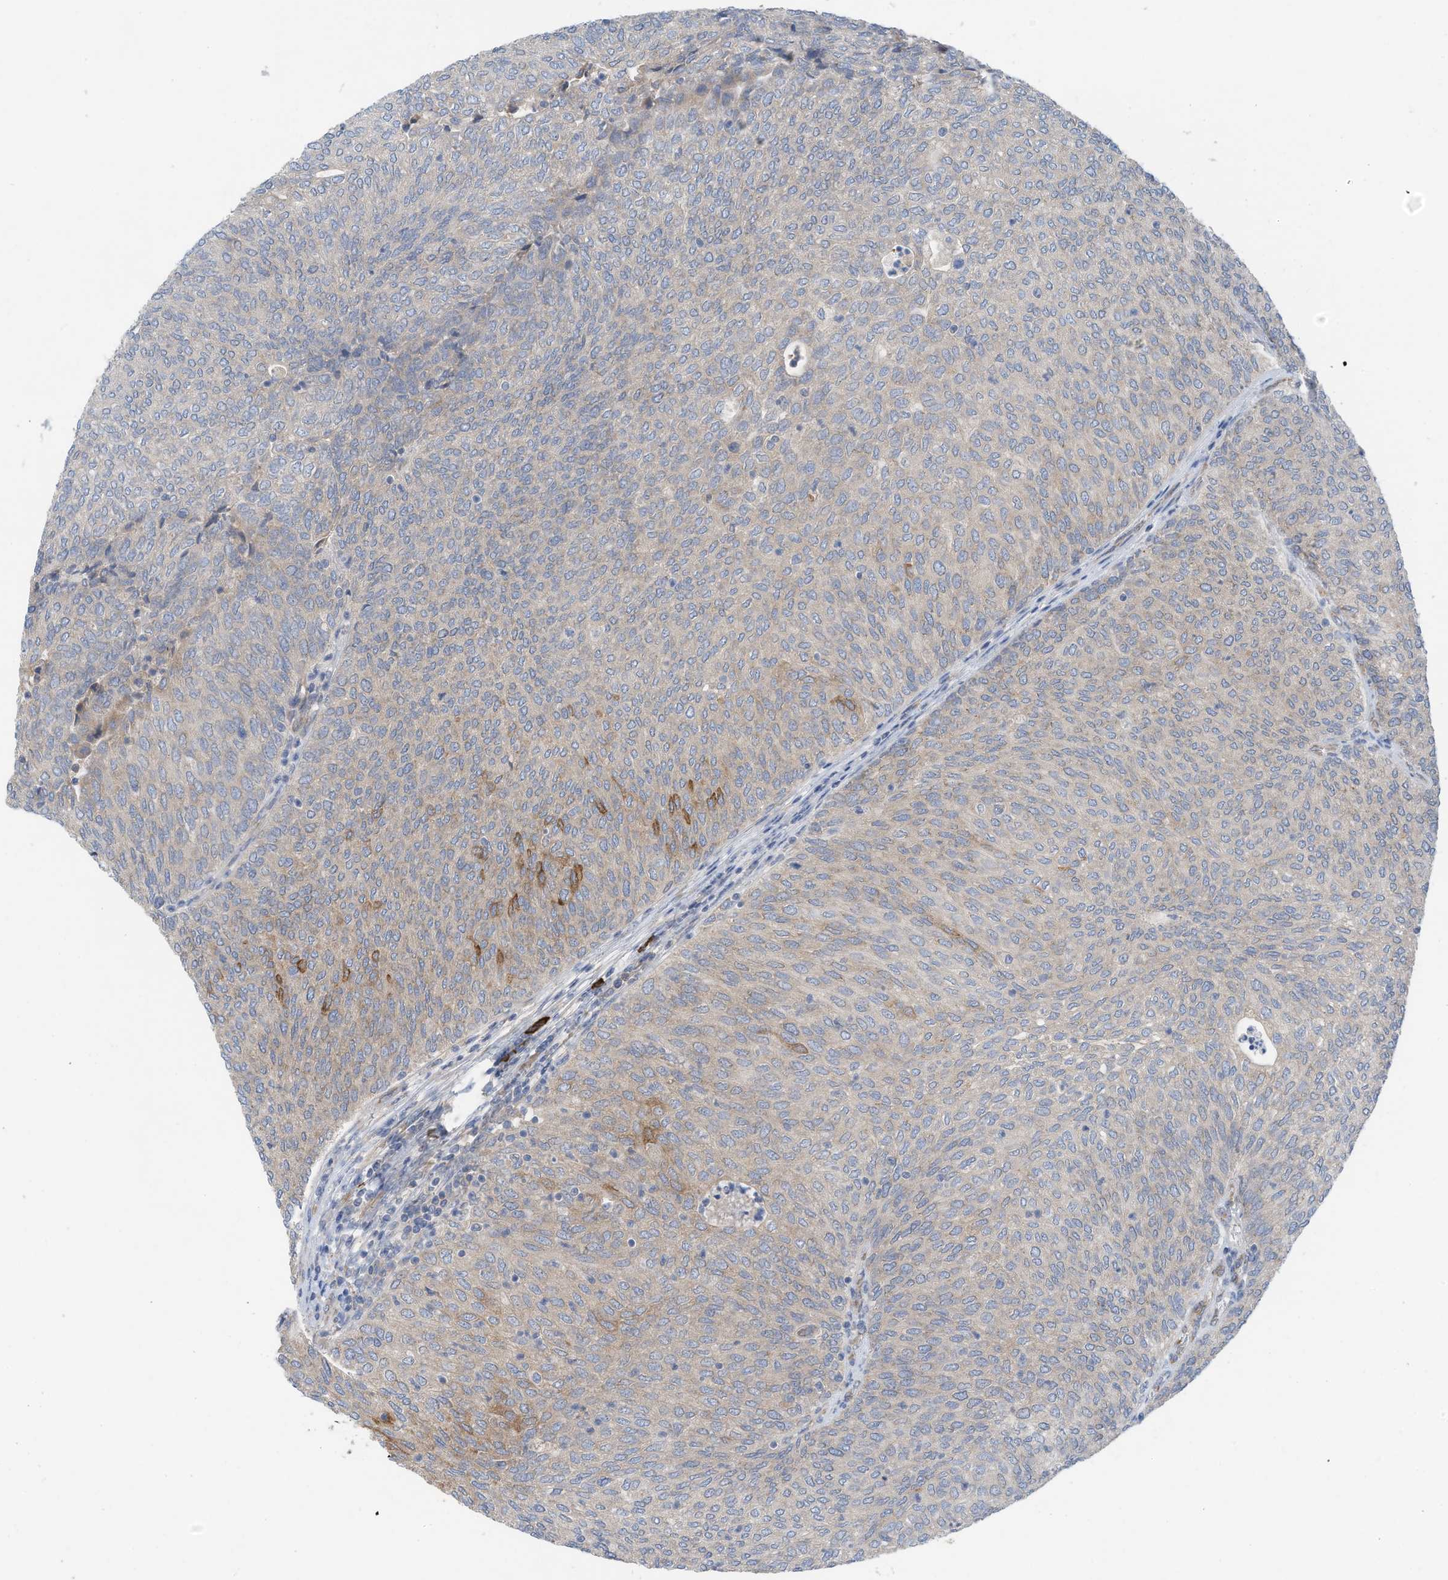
{"staining": {"intensity": "moderate", "quantity": "<25%", "location": "cytoplasmic/membranous"}, "tissue": "urothelial cancer", "cell_type": "Tumor cells", "image_type": "cancer", "snomed": [{"axis": "morphology", "description": "Urothelial carcinoma, Low grade"}, {"axis": "topography", "description": "Urinary bladder"}], "caption": "Immunohistochemical staining of human urothelial cancer exhibits low levels of moderate cytoplasmic/membranous protein positivity in about <25% of tumor cells.", "gene": "SLC5A11", "patient": {"sex": "female", "age": 79}}